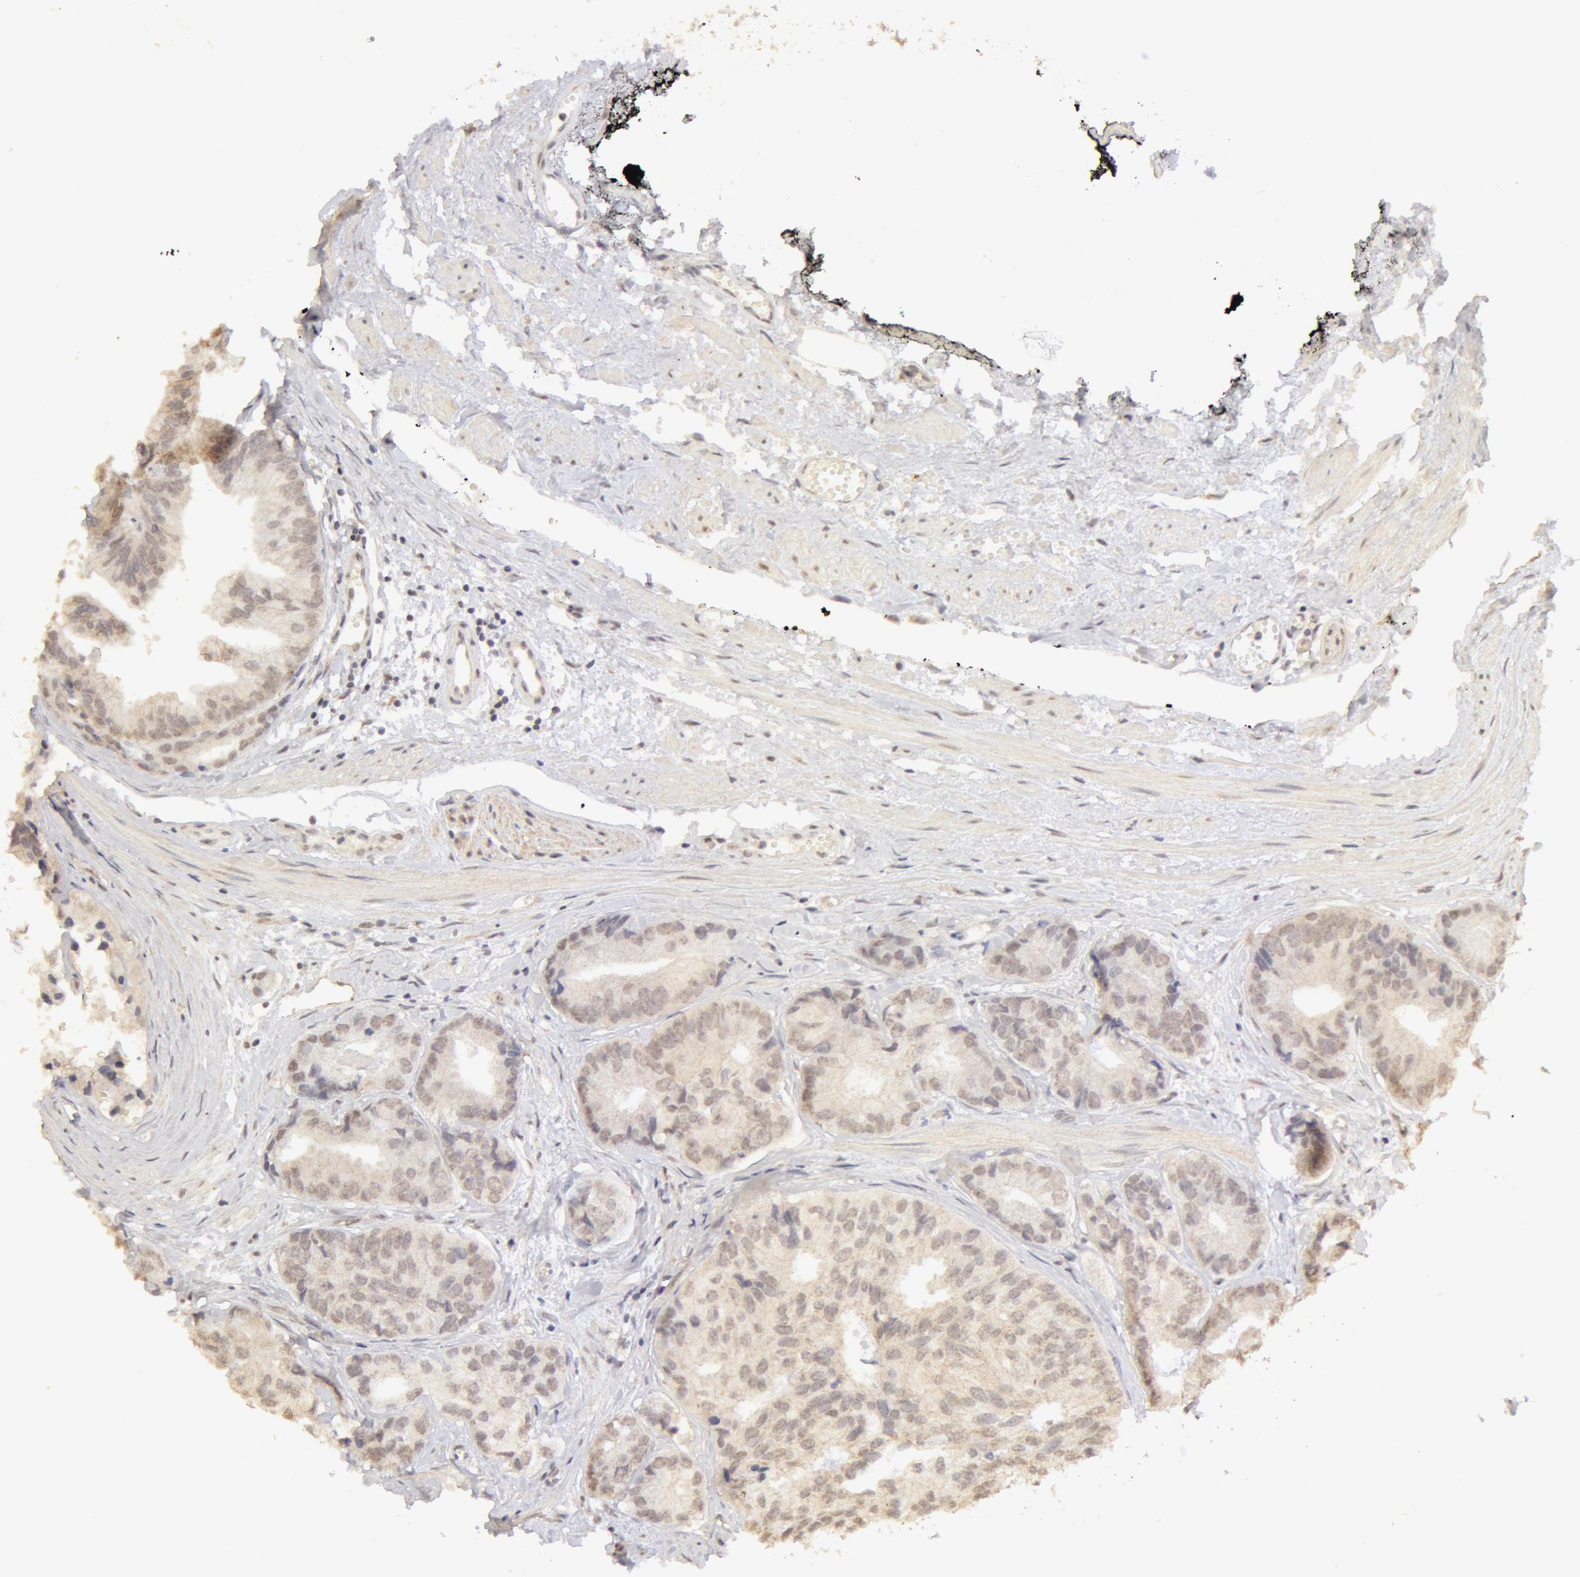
{"staining": {"intensity": "weak", "quantity": ">75%", "location": "cytoplasmic/membranous"}, "tissue": "prostate cancer", "cell_type": "Tumor cells", "image_type": "cancer", "snomed": [{"axis": "morphology", "description": "Adenocarcinoma, High grade"}, {"axis": "topography", "description": "Prostate"}], "caption": "Human prostate cancer (adenocarcinoma (high-grade)) stained with a brown dye reveals weak cytoplasmic/membranous positive expression in about >75% of tumor cells.", "gene": "ADAM10", "patient": {"sex": "male", "age": 56}}